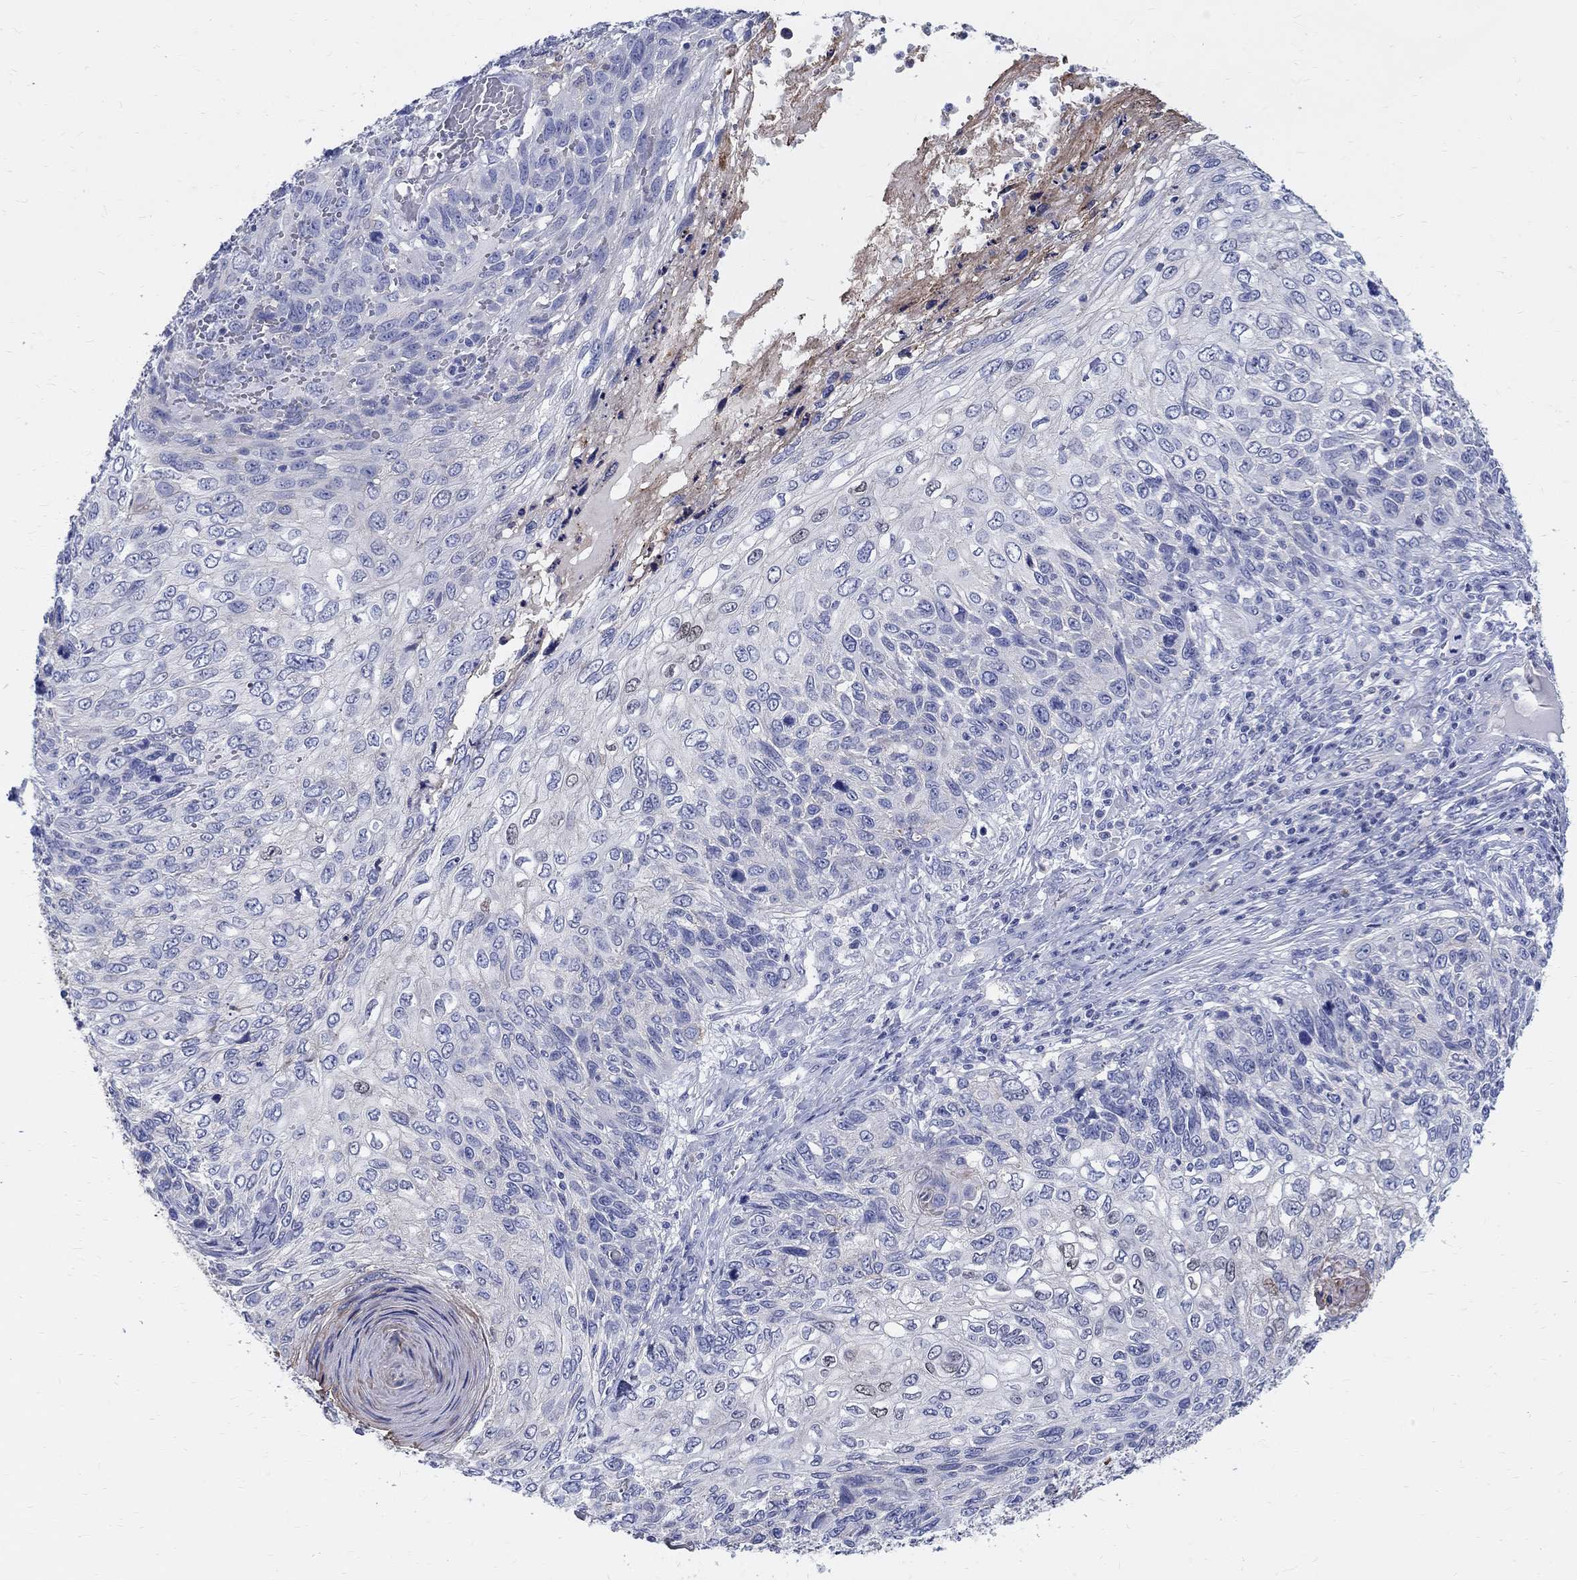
{"staining": {"intensity": "negative", "quantity": "none", "location": "none"}, "tissue": "skin cancer", "cell_type": "Tumor cells", "image_type": "cancer", "snomed": [{"axis": "morphology", "description": "Squamous cell carcinoma, NOS"}, {"axis": "topography", "description": "Skin"}], "caption": "IHC of human skin squamous cell carcinoma demonstrates no expression in tumor cells.", "gene": "SOX2", "patient": {"sex": "male", "age": 92}}